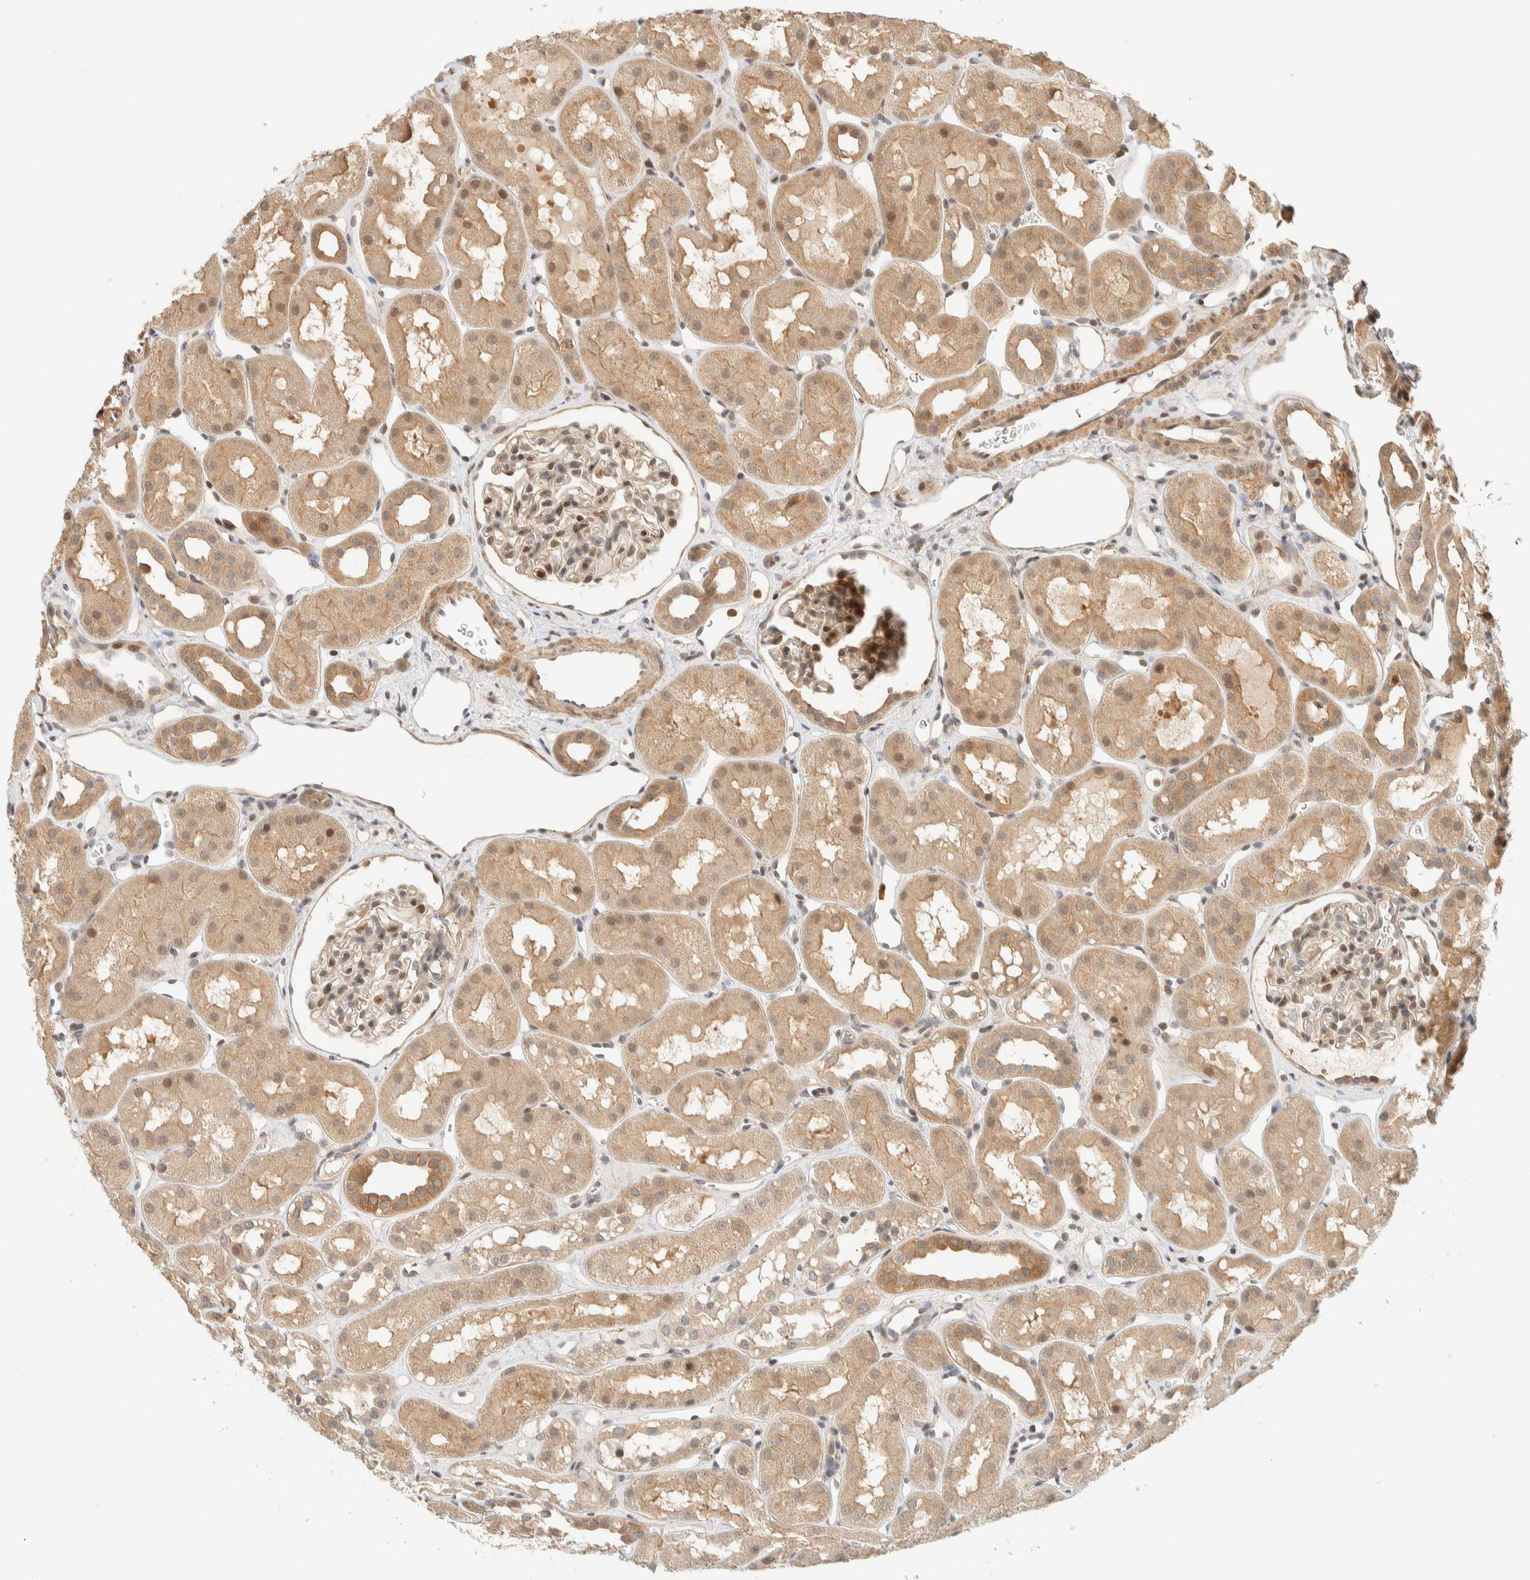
{"staining": {"intensity": "weak", "quantity": ">75%", "location": "cytoplasmic/membranous,nuclear"}, "tissue": "kidney", "cell_type": "Cells in glomeruli", "image_type": "normal", "snomed": [{"axis": "morphology", "description": "Normal tissue, NOS"}, {"axis": "topography", "description": "Kidney"}], "caption": "A high-resolution photomicrograph shows IHC staining of normal kidney, which demonstrates weak cytoplasmic/membranous,nuclear expression in about >75% of cells in glomeruli. The protein is shown in brown color, while the nuclei are stained blue.", "gene": "ARFGEF1", "patient": {"sex": "male", "age": 16}}